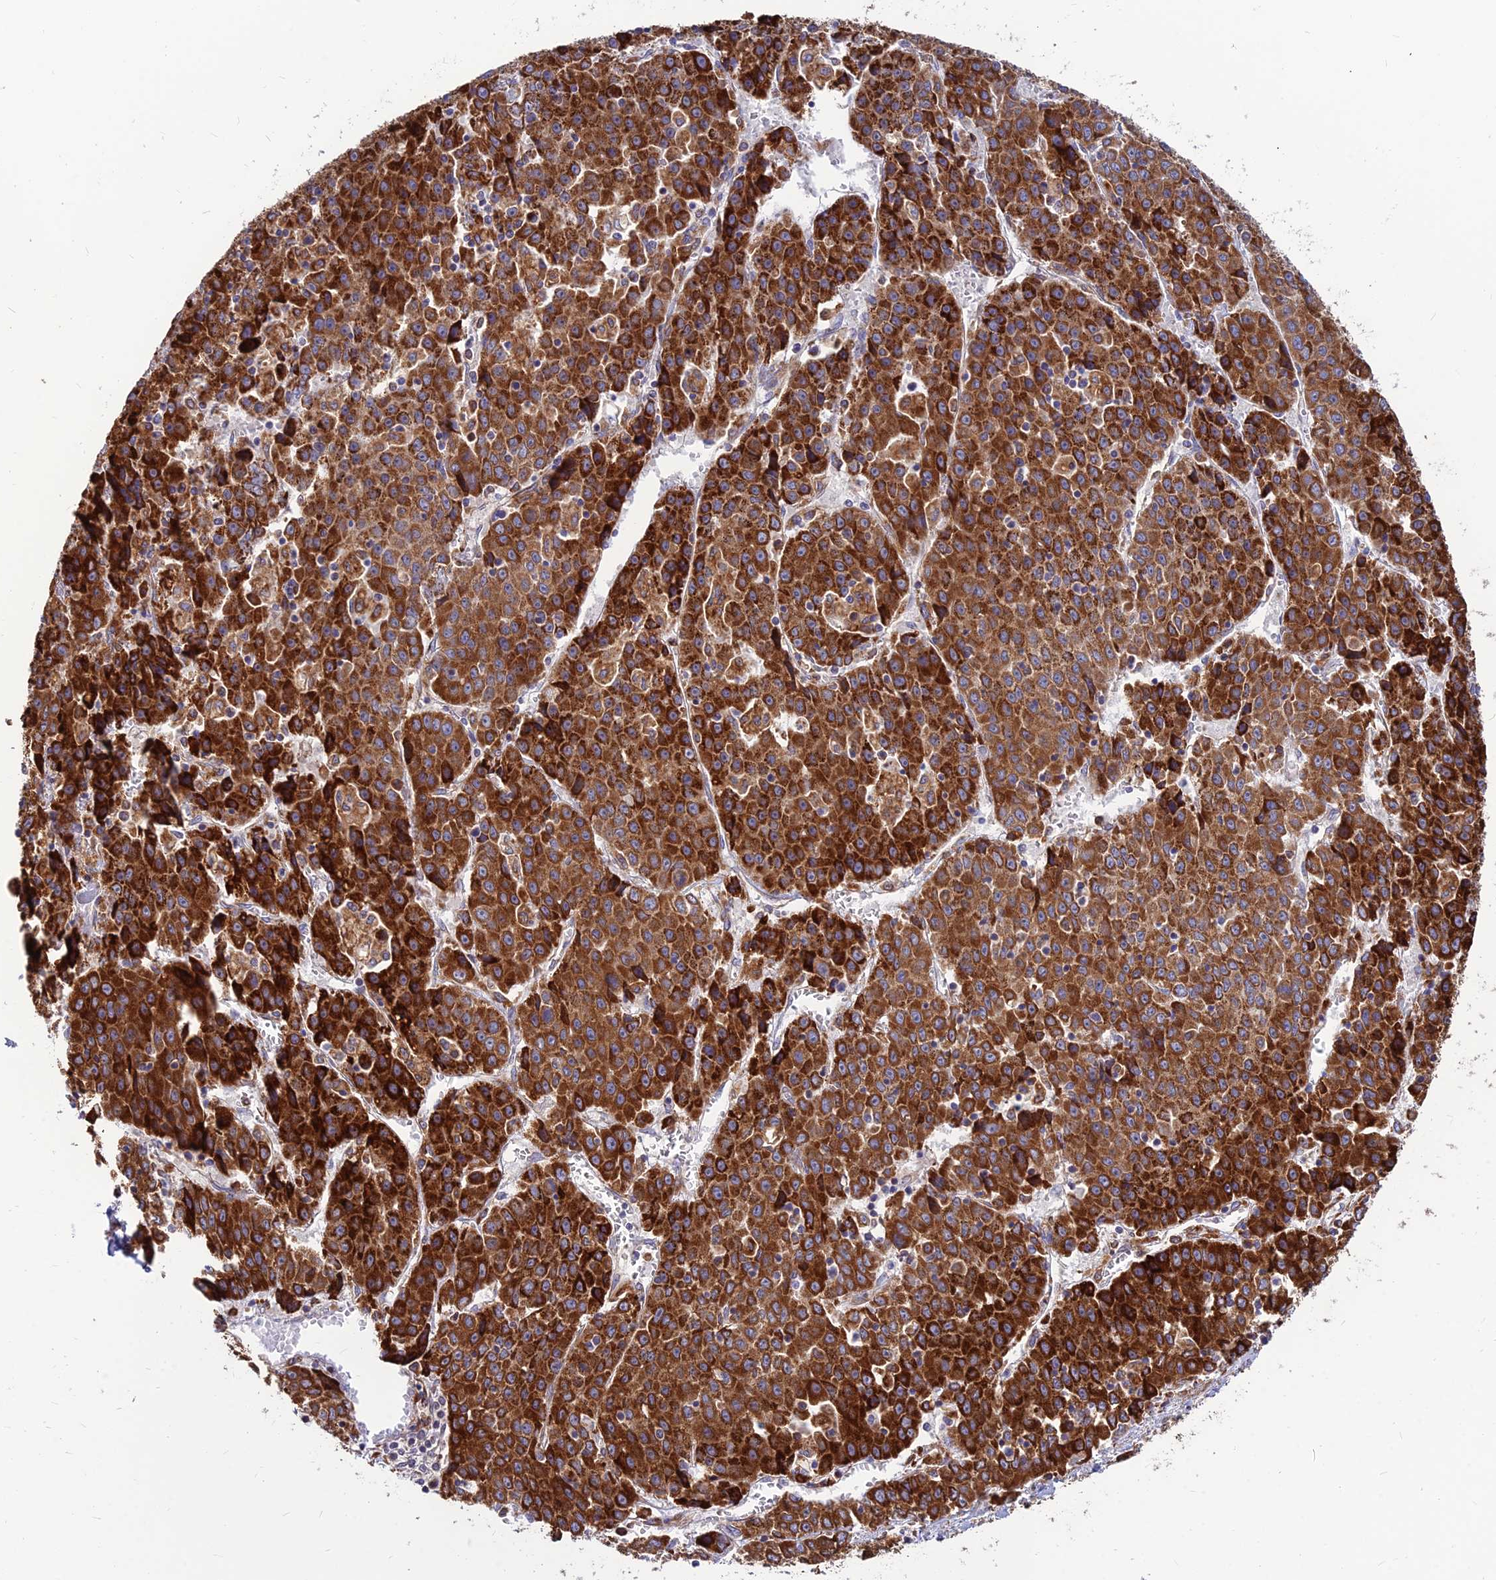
{"staining": {"intensity": "strong", "quantity": ">75%", "location": "cytoplasmic/membranous"}, "tissue": "liver cancer", "cell_type": "Tumor cells", "image_type": "cancer", "snomed": [{"axis": "morphology", "description": "Carcinoma, Hepatocellular, NOS"}, {"axis": "topography", "description": "Liver"}], "caption": "Immunohistochemical staining of liver cancer (hepatocellular carcinoma) reveals strong cytoplasmic/membranous protein expression in about >75% of tumor cells. The staining is performed using DAB (3,3'-diaminobenzidine) brown chromogen to label protein expression. The nuclei are counter-stained blue using hematoxylin.", "gene": "CCT6B", "patient": {"sex": "female", "age": 53}}